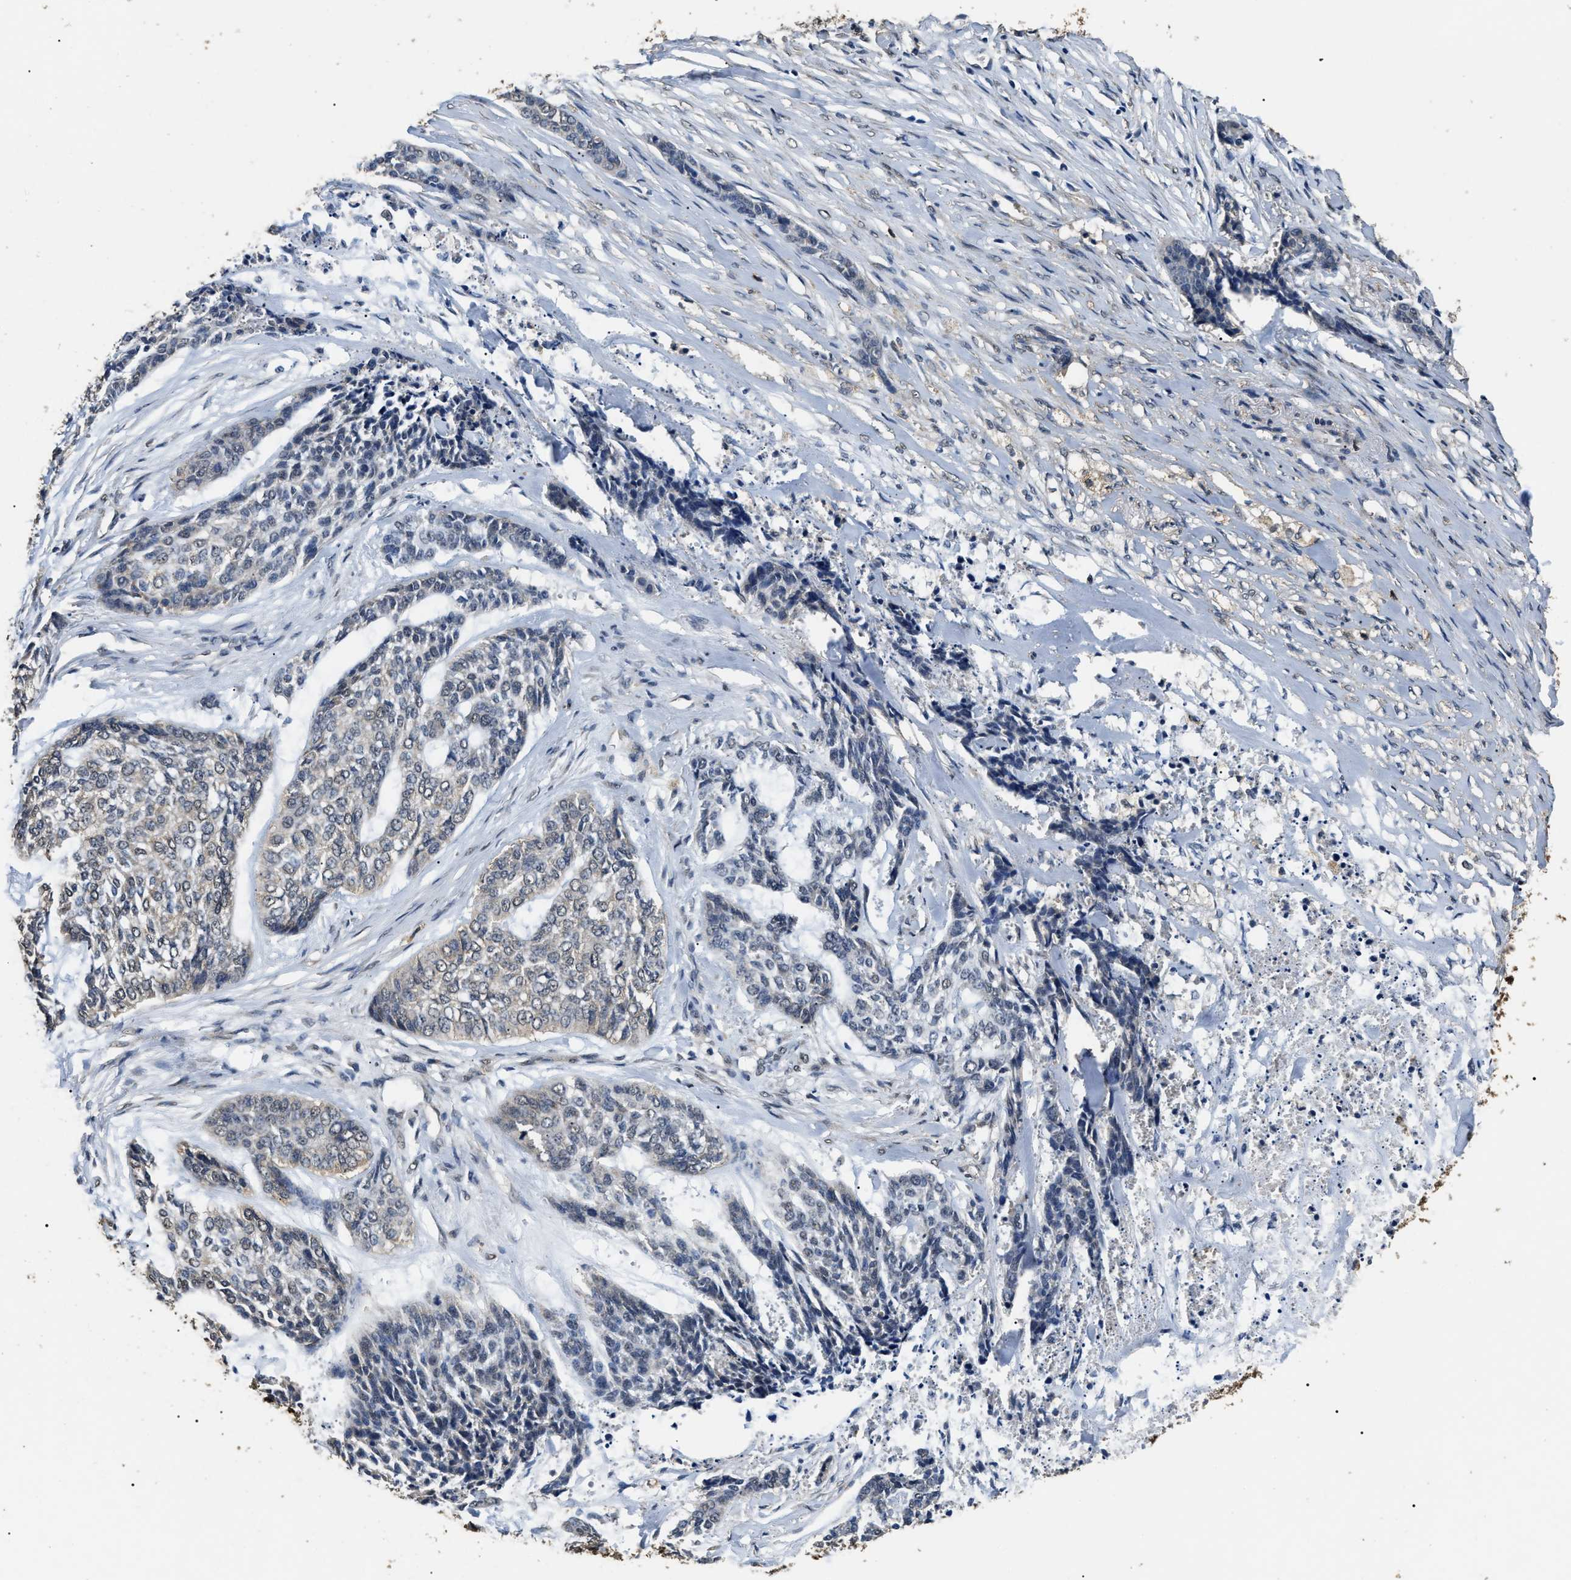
{"staining": {"intensity": "negative", "quantity": "none", "location": "none"}, "tissue": "skin cancer", "cell_type": "Tumor cells", "image_type": "cancer", "snomed": [{"axis": "morphology", "description": "Basal cell carcinoma"}, {"axis": "topography", "description": "Skin"}], "caption": "Skin cancer stained for a protein using immunohistochemistry displays no positivity tumor cells.", "gene": "PSMD8", "patient": {"sex": "female", "age": 64}}